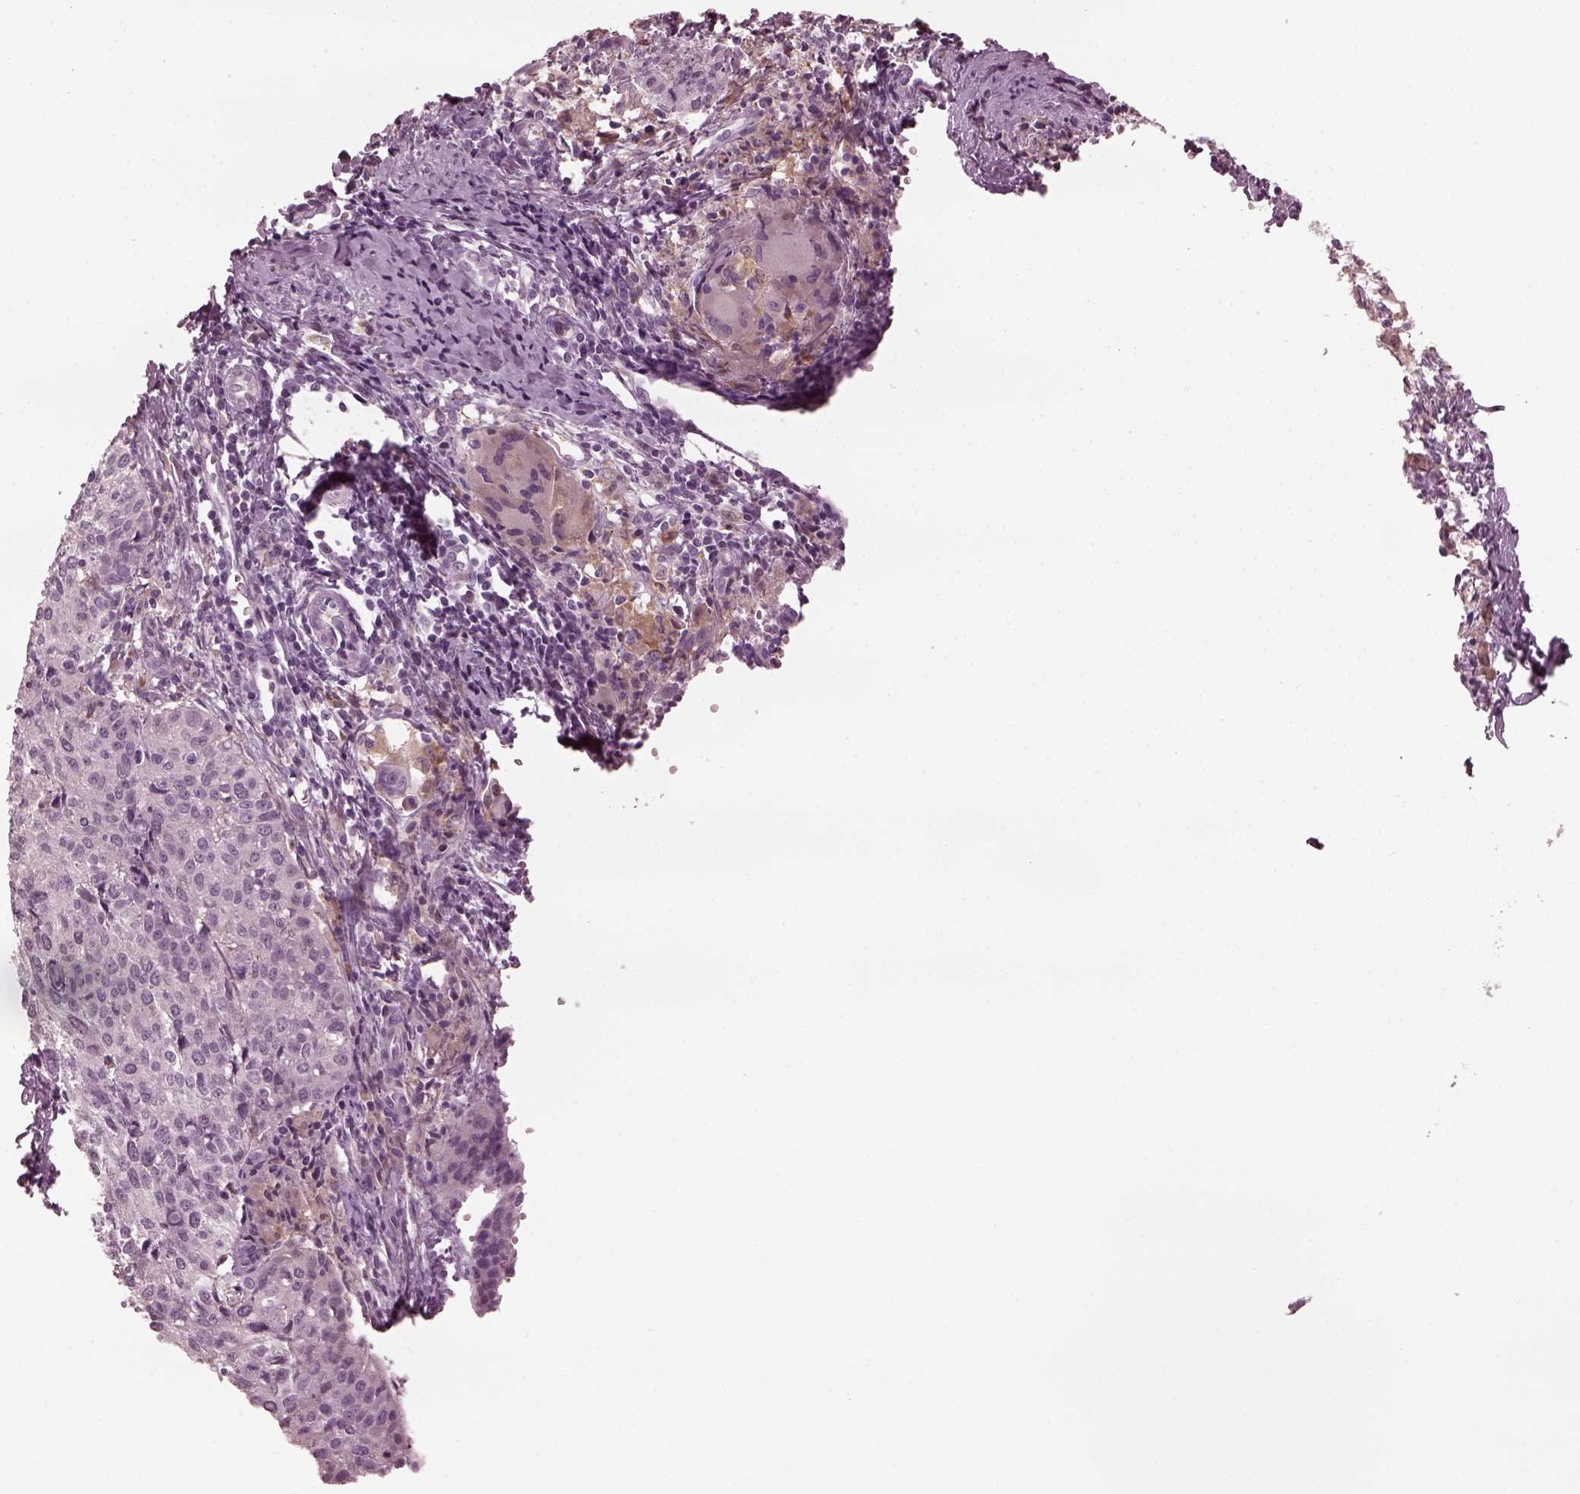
{"staining": {"intensity": "negative", "quantity": "none", "location": "none"}, "tissue": "cervical cancer", "cell_type": "Tumor cells", "image_type": "cancer", "snomed": [{"axis": "morphology", "description": "Squamous cell carcinoma, NOS"}, {"axis": "topography", "description": "Cervix"}], "caption": "Tumor cells show no significant positivity in squamous cell carcinoma (cervical).", "gene": "PSTPIP2", "patient": {"sex": "female", "age": 38}}